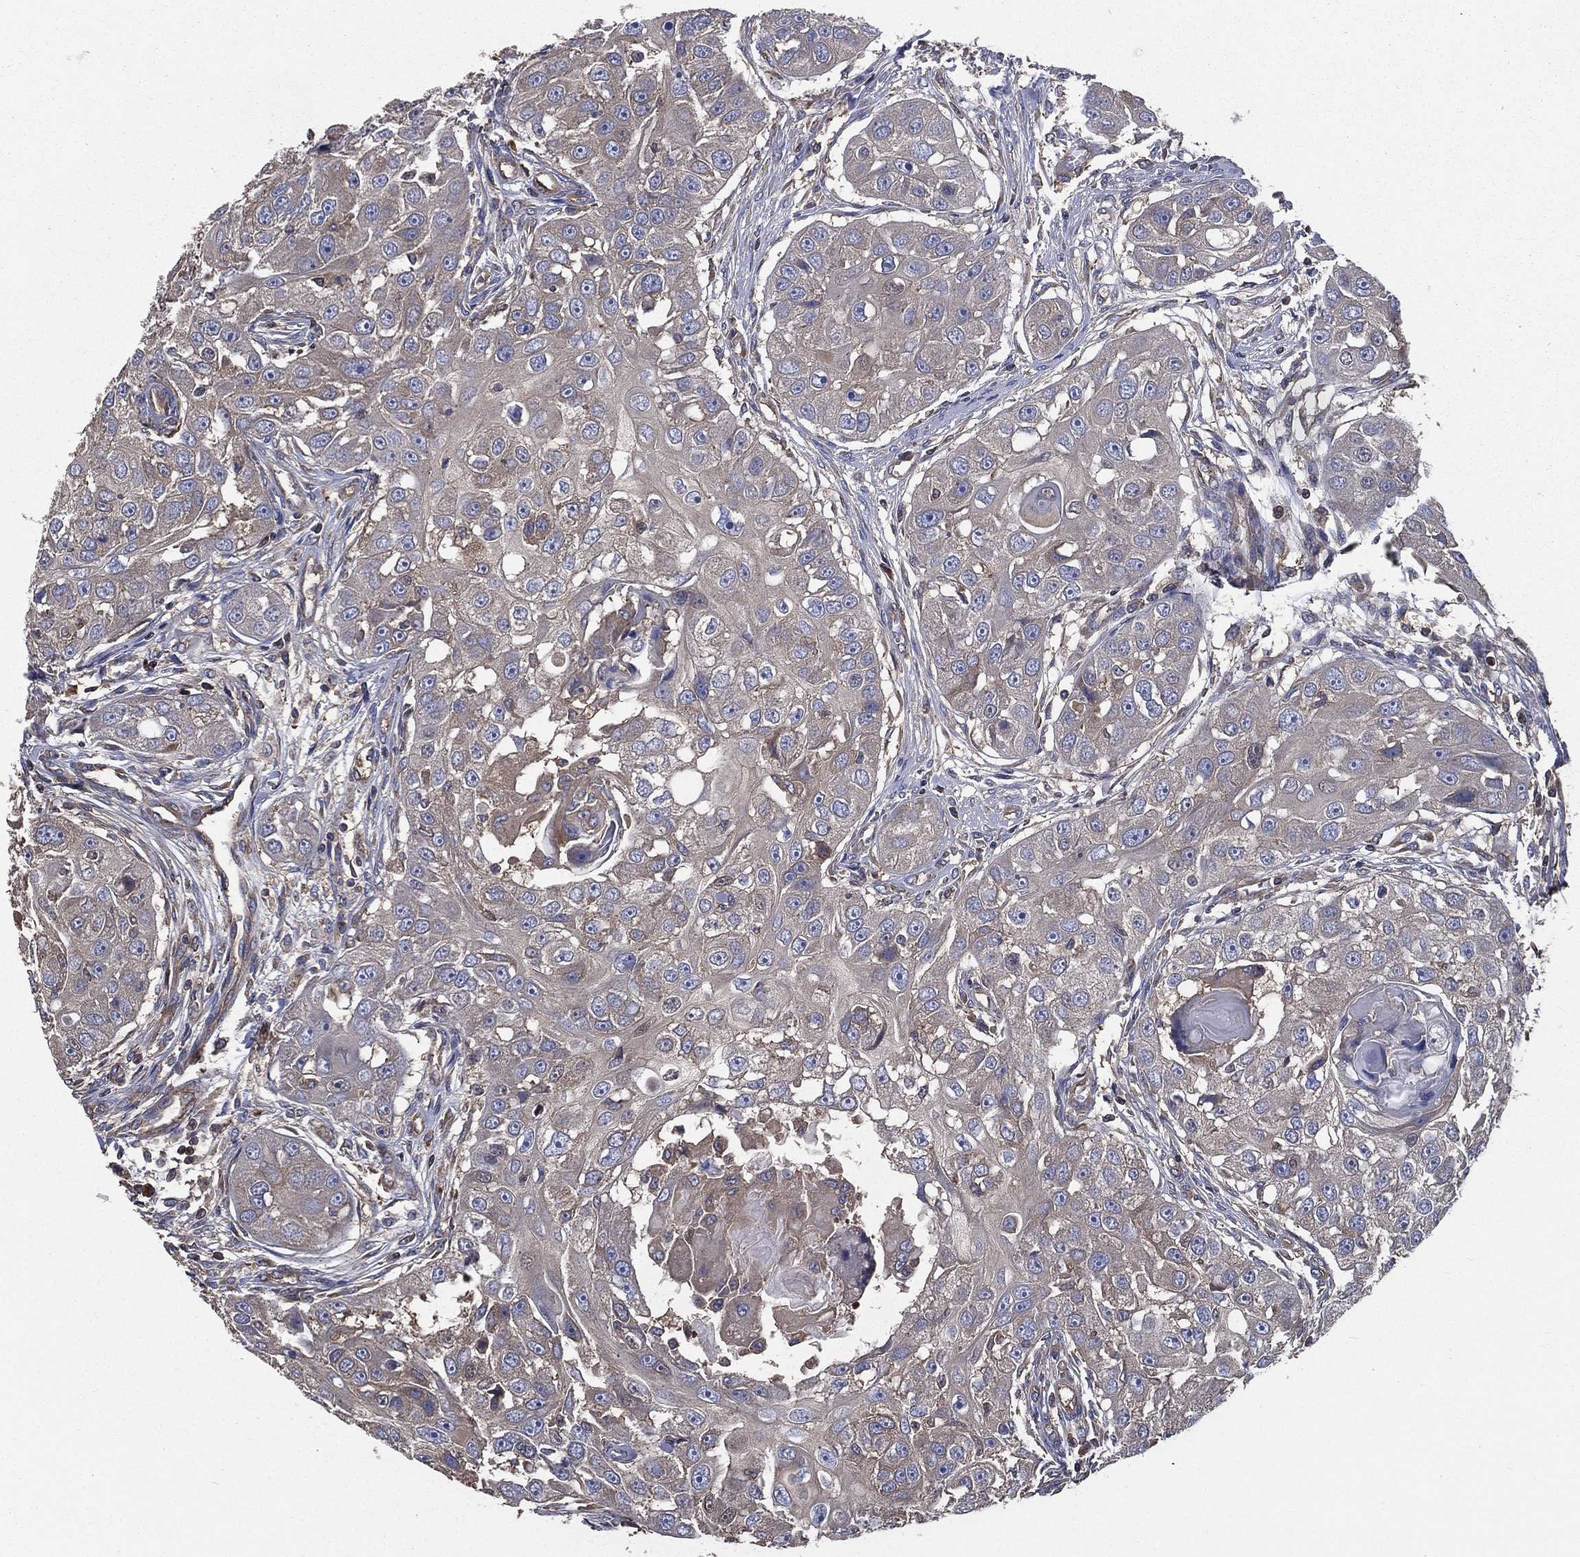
{"staining": {"intensity": "negative", "quantity": "none", "location": "none"}, "tissue": "head and neck cancer", "cell_type": "Tumor cells", "image_type": "cancer", "snomed": [{"axis": "morphology", "description": "Squamous cell carcinoma, NOS"}, {"axis": "topography", "description": "Head-Neck"}], "caption": "Tumor cells show no significant staining in head and neck squamous cell carcinoma. (Brightfield microscopy of DAB IHC at high magnification).", "gene": "SARS1", "patient": {"sex": "male", "age": 51}}